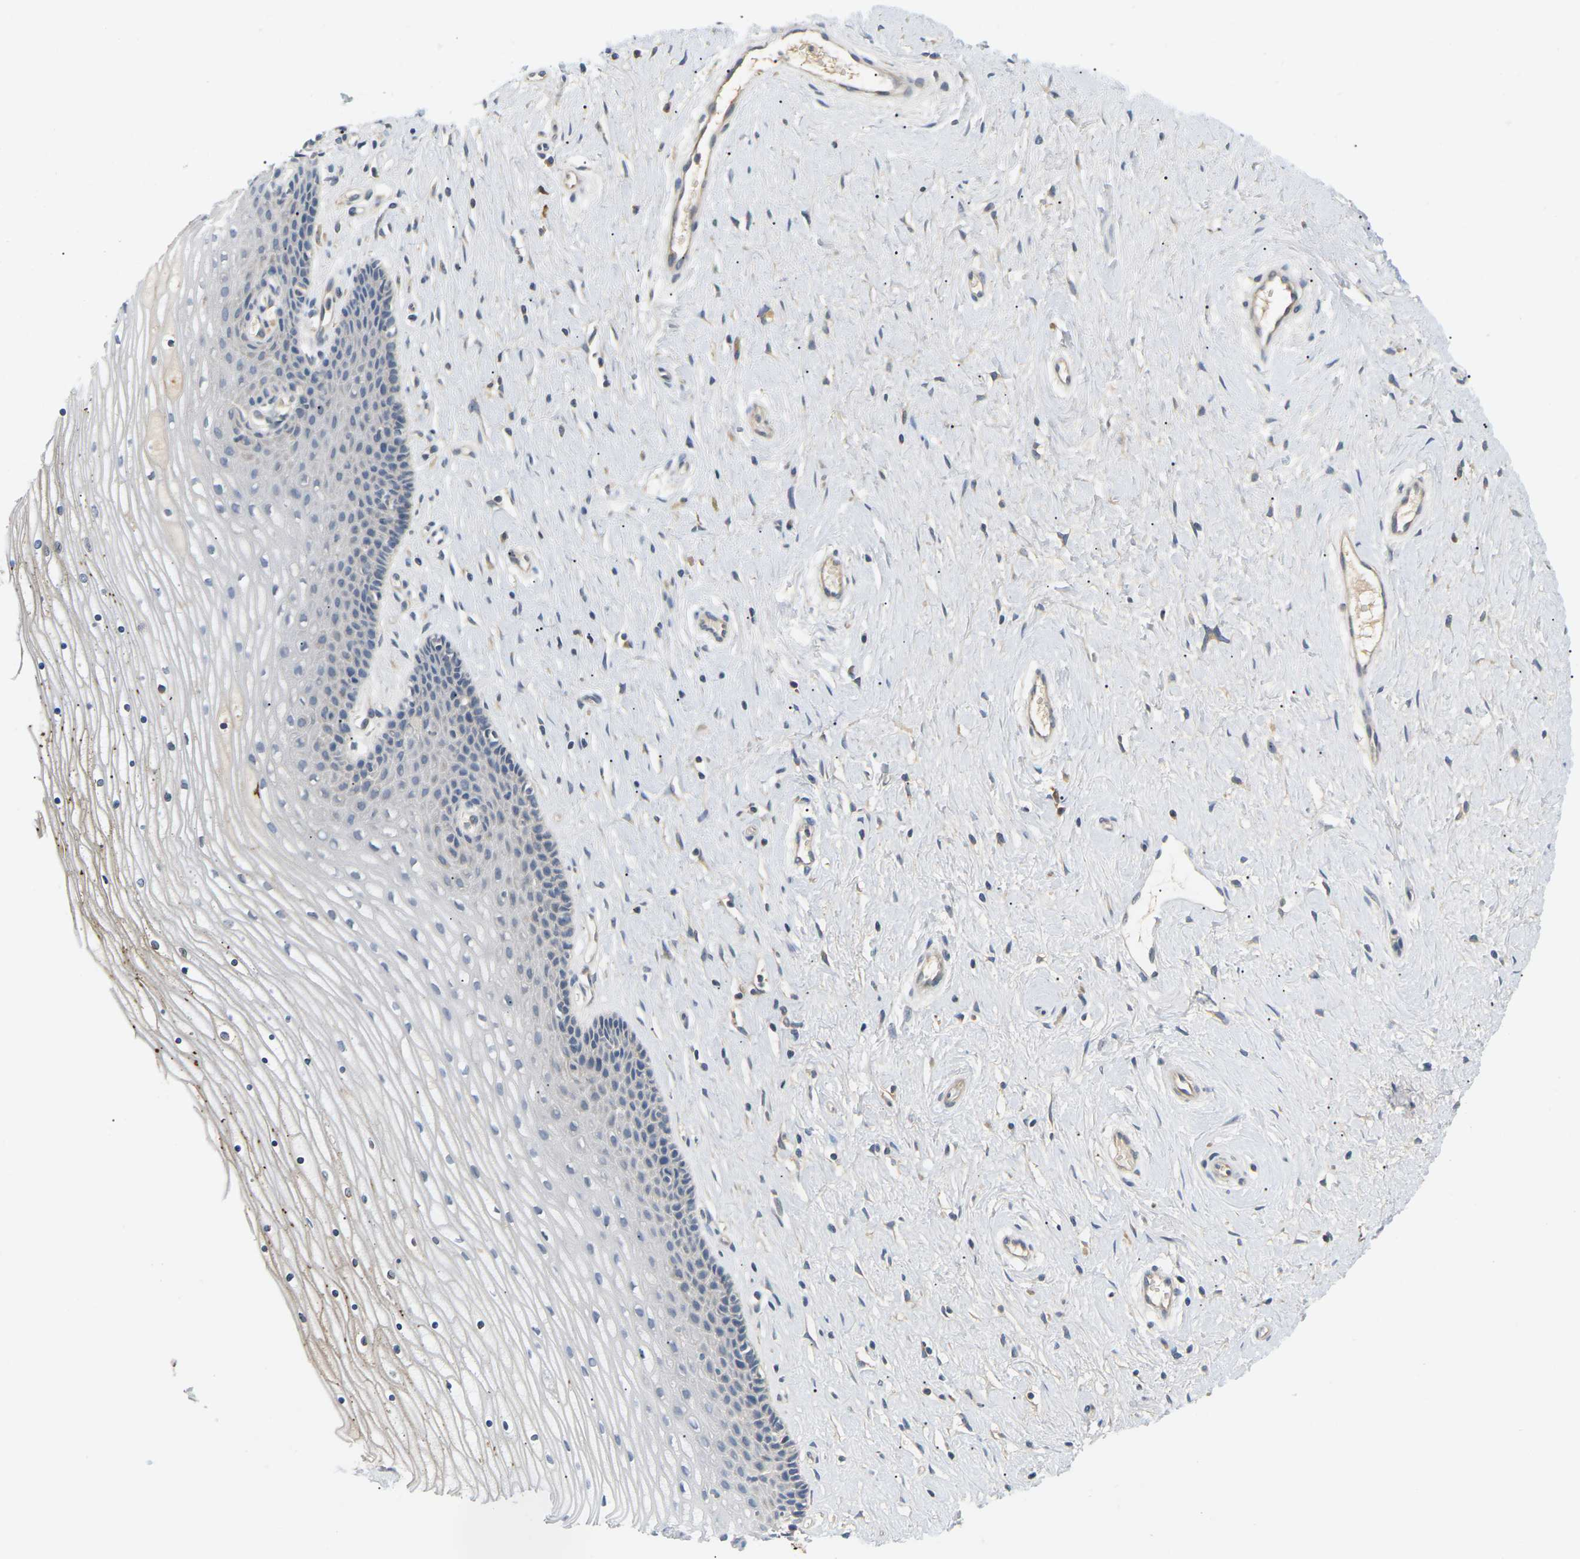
{"staining": {"intensity": "negative", "quantity": "none", "location": "none"}, "tissue": "cervix", "cell_type": "Glandular cells", "image_type": "normal", "snomed": [{"axis": "morphology", "description": "Normal tissue, NOS"}, {"axis": "topography", "description": "Cervix"}], "caption": "This is a histopathology image of IHC staining of unremarkable cervix, which shows no positivity in glandular cells.", "gene": "EVA1C", "patient": {"sex": "female", "age": 39}}